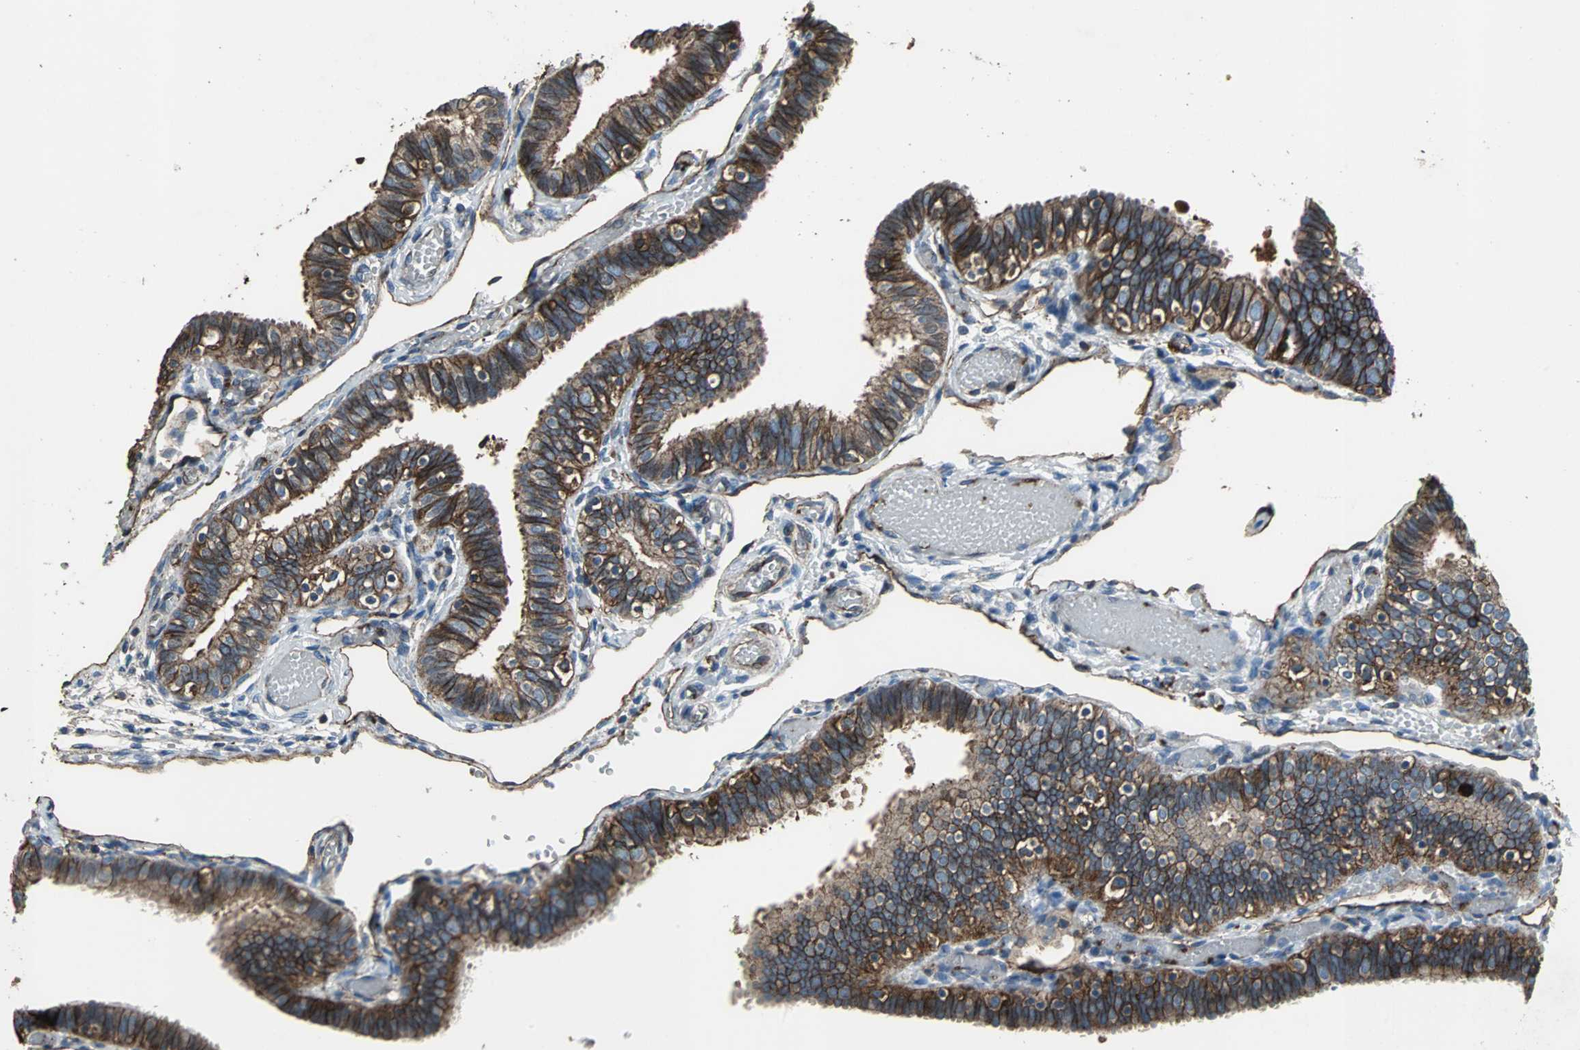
{"staining": {"intensity": "moderate", "quantity": ">75%", "location": "cytoplasmic/membranous"}, "tissue": "fallopian tube", "cell_type": "Glandular cells", "image_type": "normal", "snomed": [{"axis": "morphology", "description": "Normal tissue, NOS"}, {"axis": "topography", "description": "Fallopian tube"}], "caption": "An immunohistochemistry image of benign tissue is shown. Protein staining in brown highlights moderate cytoplasmic/membranous positivity in fallopian tube within glandular cells. The staining is performed using DAB brown chromogen to label protein expression. The nuclei are counter-stained blue using hematoxylin.", "gene": "F11R", "patient": {"sex": "female", "age": 46}}